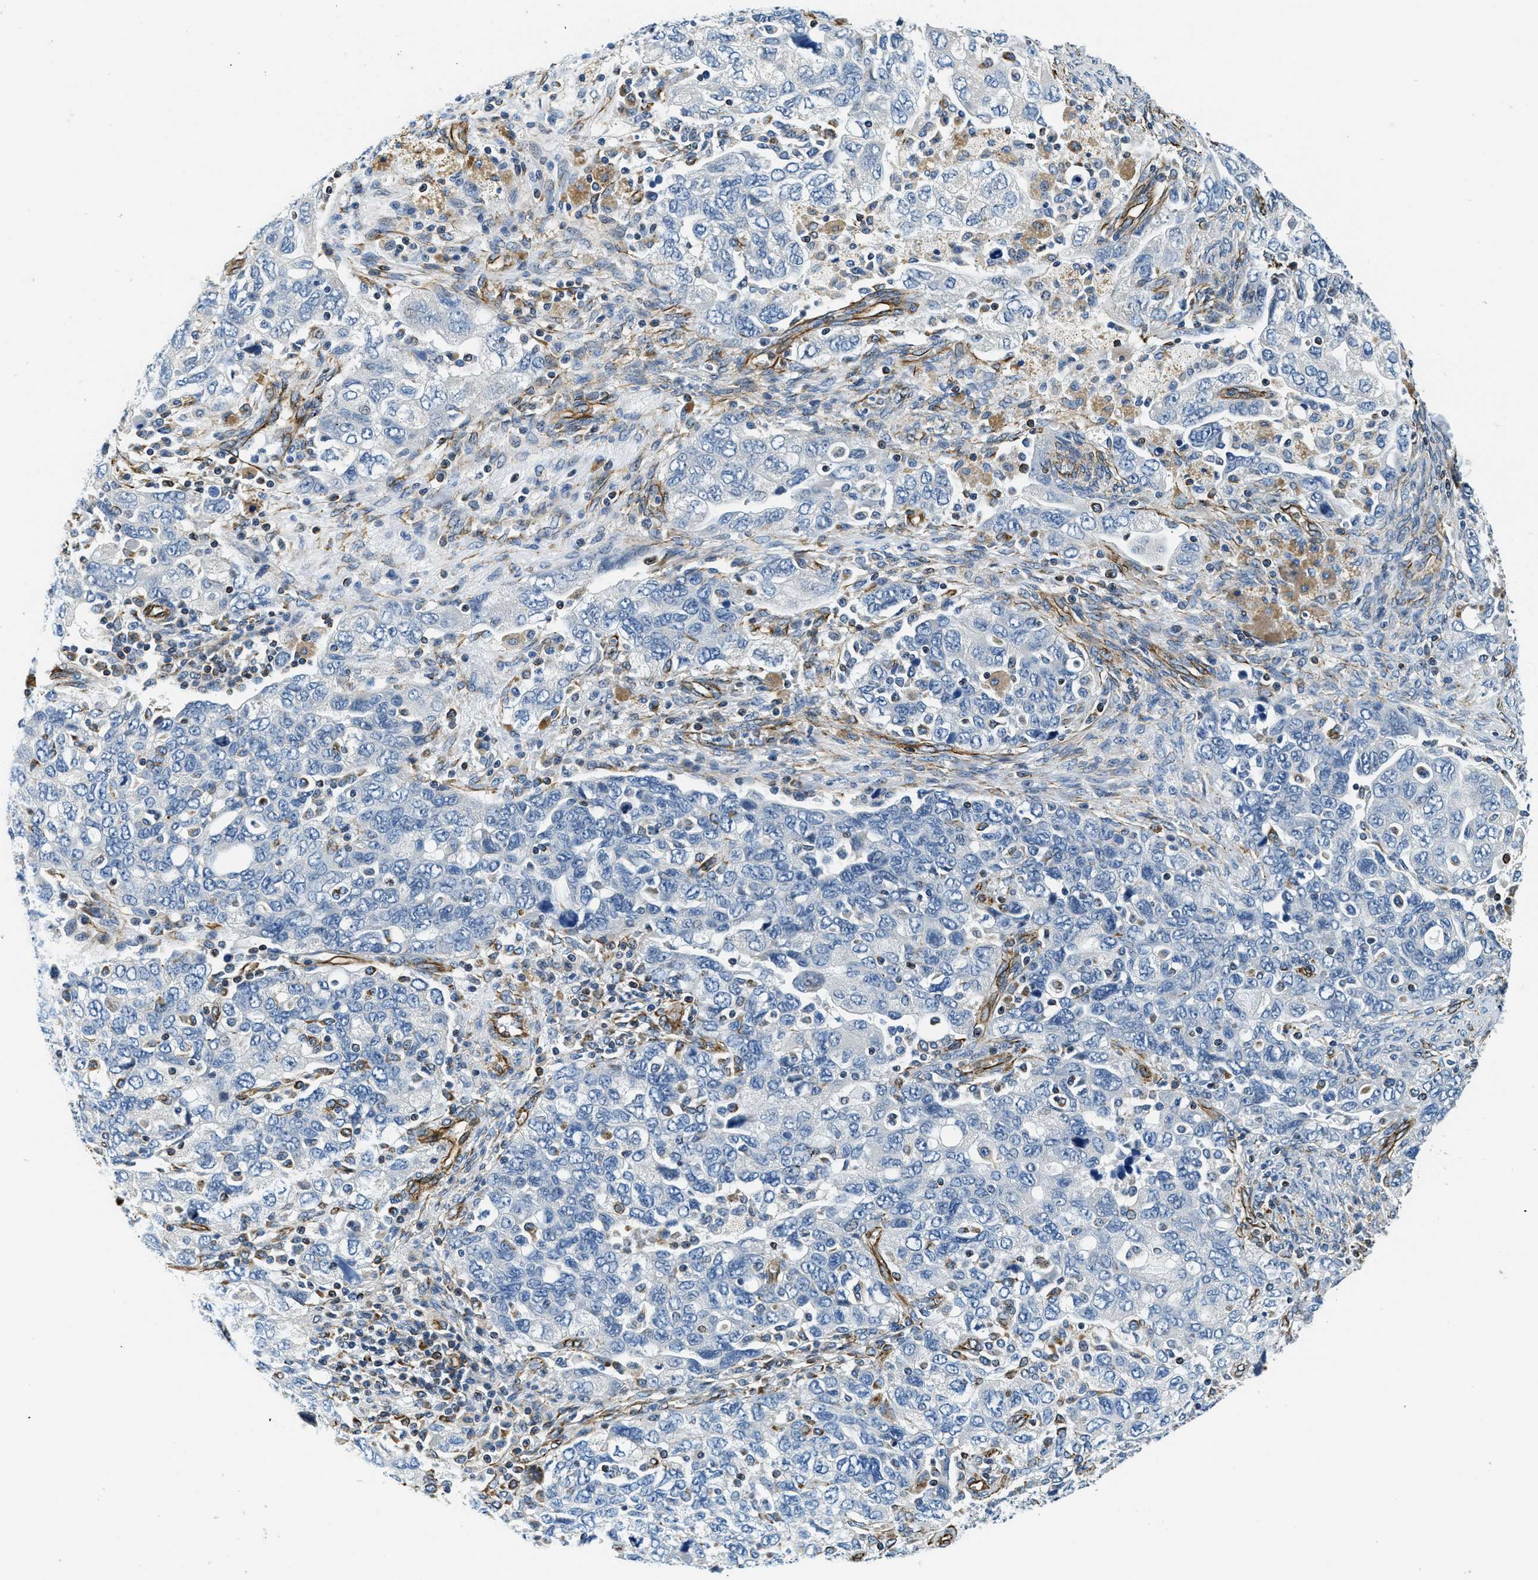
{"staining": {"intensity": "negative", "quantity": "none", "location": "none"}, "tissue": "ovarian cancer", "cell_type": "Tumor cells", "image_type": "cancer", "snomed": [{"axis": "morphology", "description": "Carcinoma, NOS"}, {"axis": "morphology", "description": "Cystadenocarcinoma, serous, NOS"}, {"axis": "topography", "description": "Ovary"}], "caption": "Protein analysis of ovarian cancer reveals no significant positivity in tumor cells.", "gene": "GNS", "patient": {"sex": "female", "age": 69}}